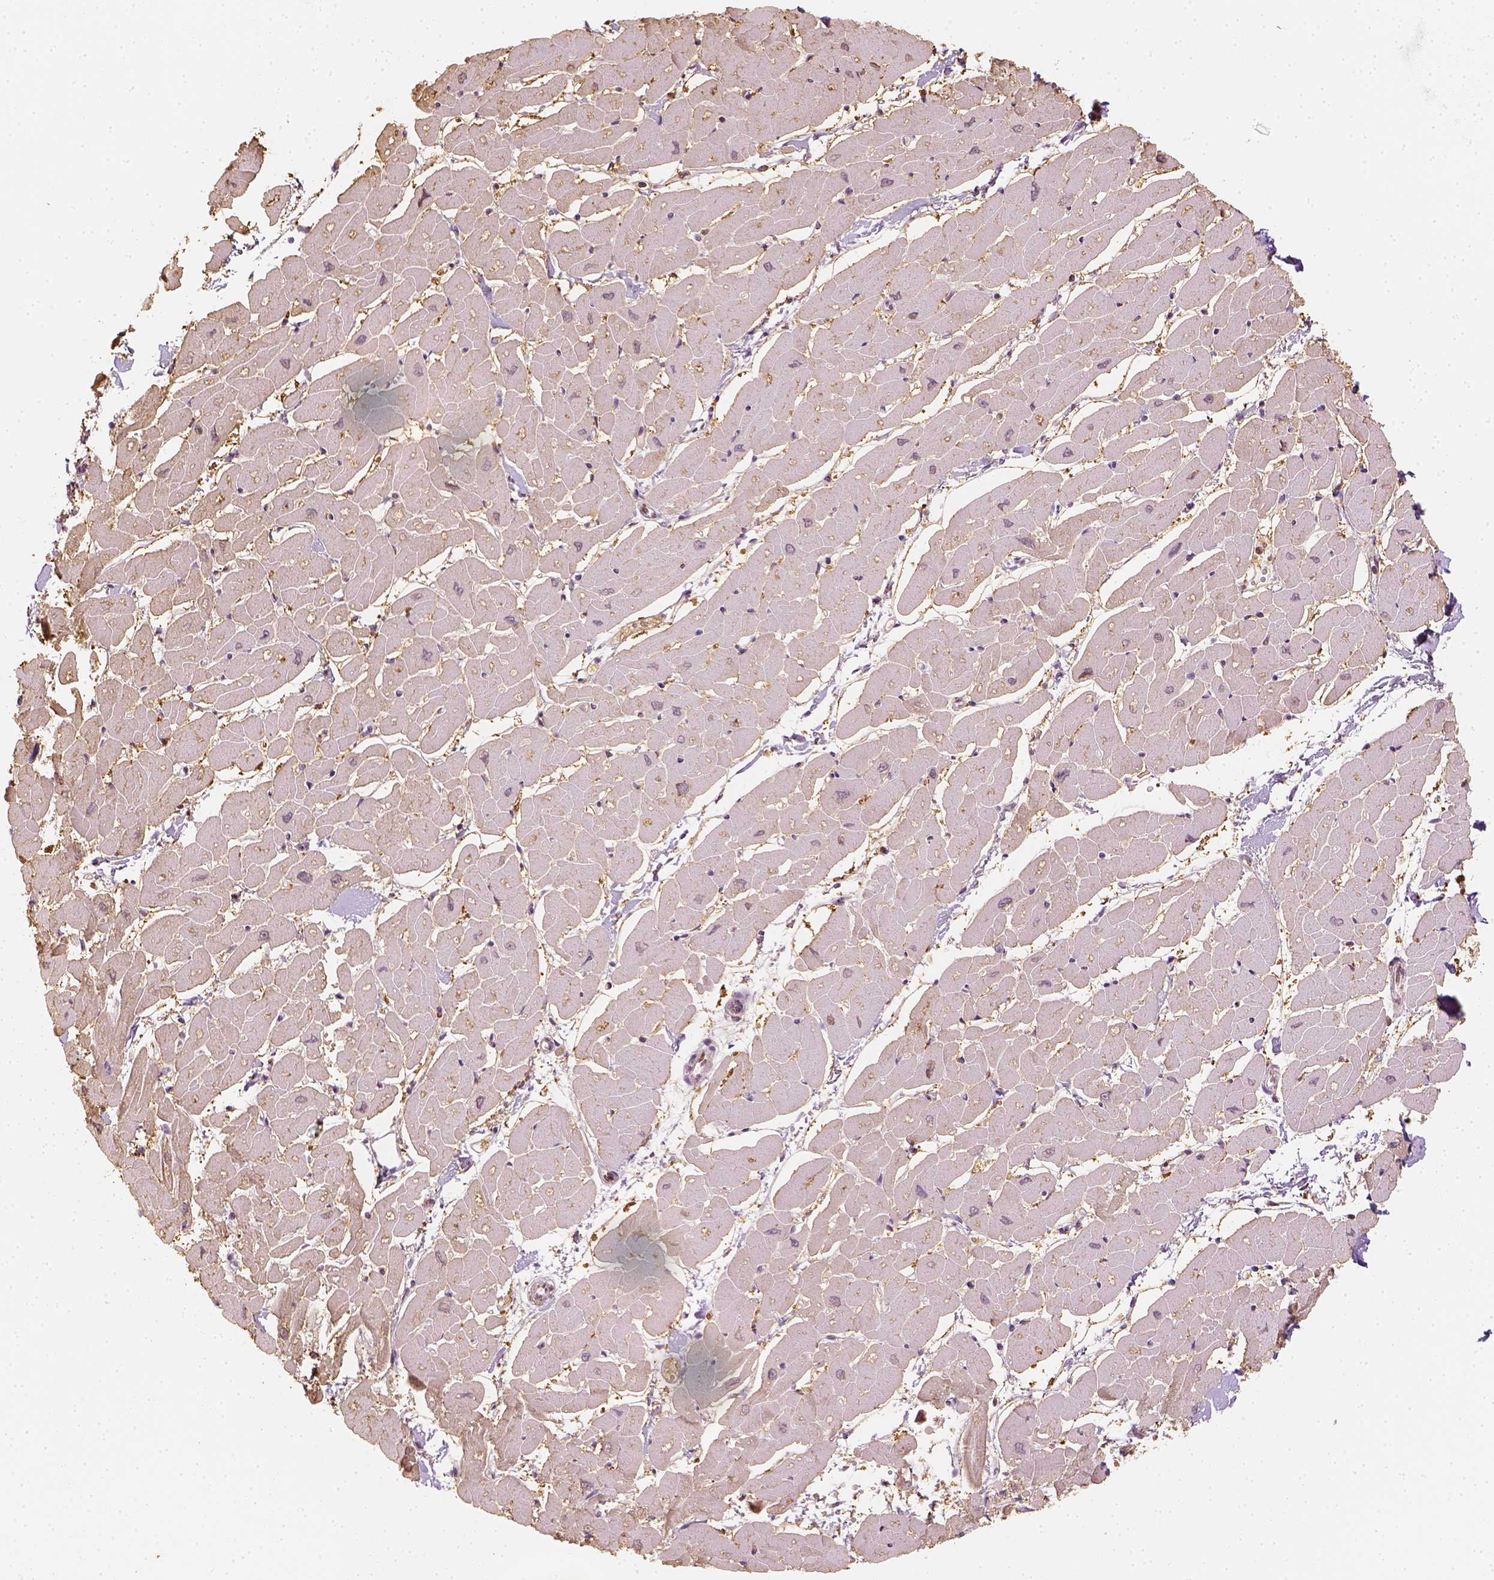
{"staining": {"intensity": "moderate", "quantity": "25%-75%", "location": "cytoplasmic/membranous"}, "tissue": "heart muscle", "cell_type": "Cardiomyocytes", "image_type": "normal", "snomed": [{"axis": "morphology", "description": "Normal tissue, NOS"}, {"axis": "topography", "description": "Heart"}], "caption": "IHC of unremarkable heart muscle exhibits medium levels of moderate cytoplasmic/membranous positivity in approximately 25%-75% of cardiomyocytes. The staining is performed using DAB (3,3'-diaminobenzidine) brown chromogen to label protein expression. The nuclei are counter-stained blue using hematoxylin.", "gene": "LCA5", "patient": {"sex": "male", "age": 57}}